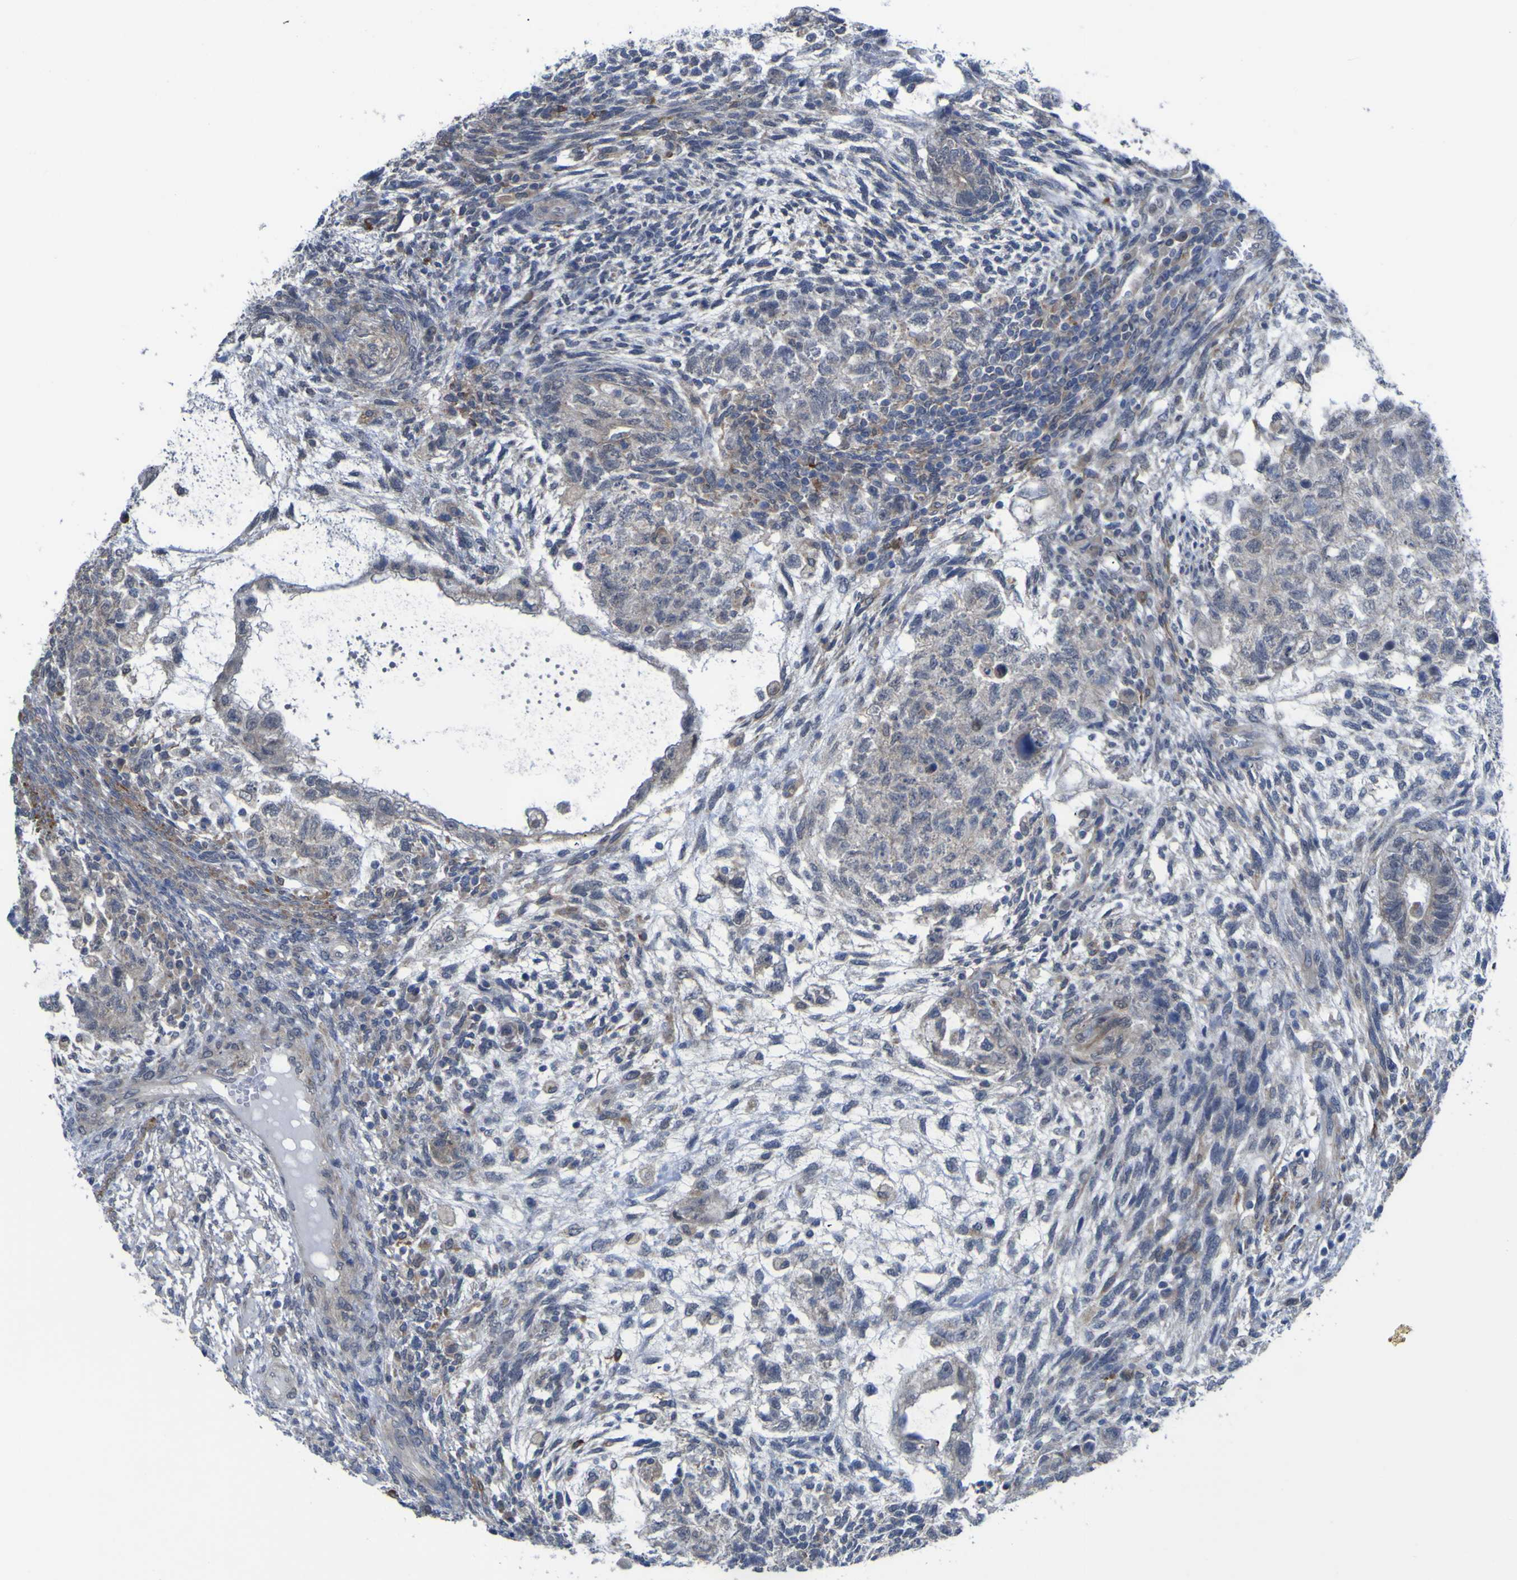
{"staining": {"intensity": "negative", "quantity": "none", "location": "none"}, "tissue": "testis cancer", "cell_type": "Tumor cells", "image_type": "cancer", "snomed": [{"axis": "morphology", "description": "Normal tissue, NOS"}, {"axis": "morphology", "description": "Carcinoma, Embryonal, NOS"}, {"axis": "topography", "description": "Testis"}], "caption": "Testis embryonal carcinoma was stained to show a protein in brown. There is no significant staining in tumor cells.", "gene": "TNFRSF11A", "patient": {"sex": "male", "age": 36}}